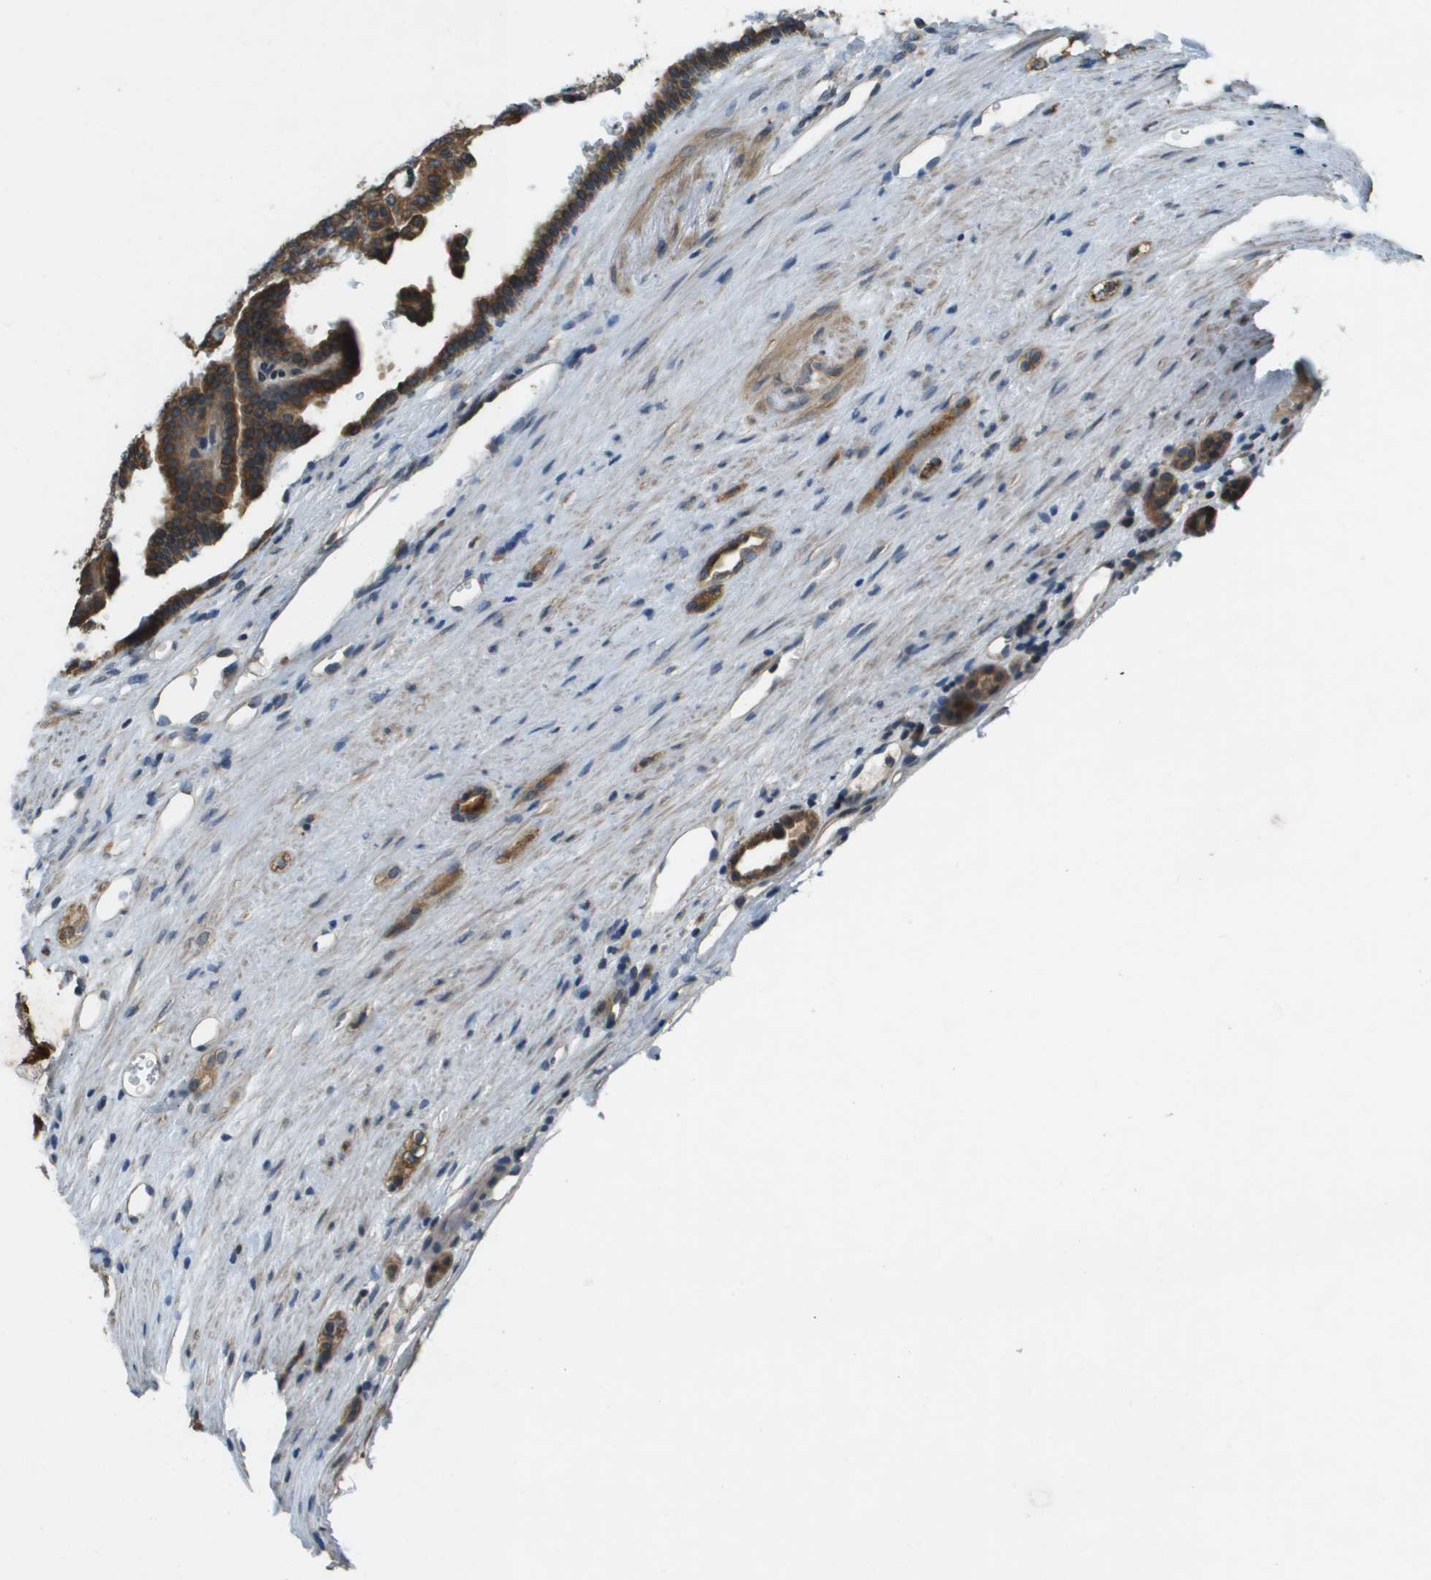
{"staining": {"intensity": "strong", "quantity": ">75%", "location": "cytoplasmic/membranous"}, "tissue": "renal cancer", "cell_type": "Tumor cells", "image_type": "cancer", "snomed": [{"axis": "morphology", "description": "Adenocarcinoma, NOS"}, {"axis": "topography", "description": "Kidney"}], "caption": "Immunohistochemical staining of human adenocarcinoma (renal) exhibits strong cytoplasmic/membranous protein staining in about >75% of tumor cells.", "gene": "CDKN2C", "patient": {"sex": "male", "age": 61}}